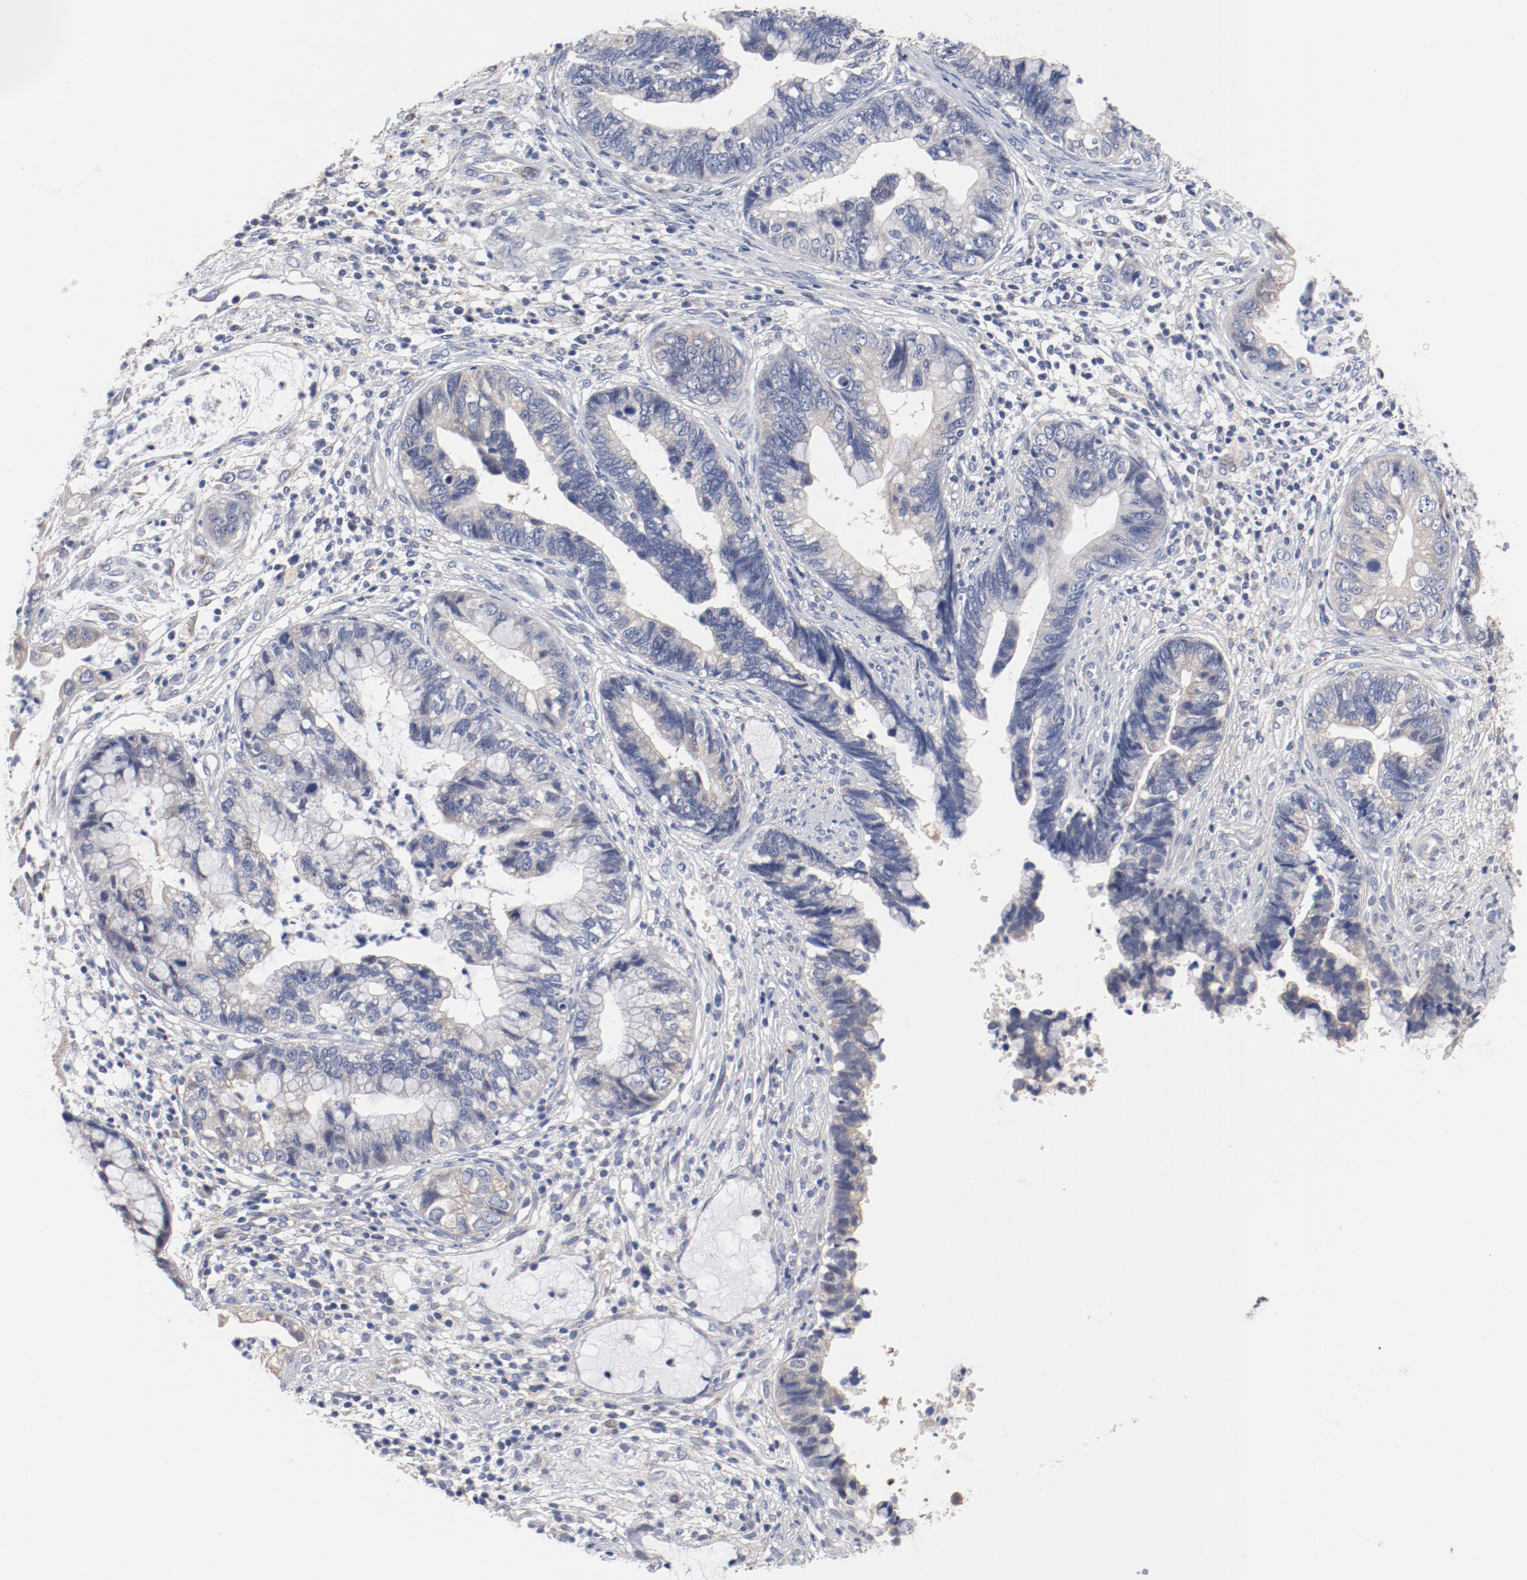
{"staining": {"intensity": "weak", "quantity": "<25%", "location": "cytoplasmic/membranous"}, "tissue": "cervical cancer", "cell_type": "Tumor cells", "image_type": "cancer", "snomed": [{"axis": "morphology", "description": "Adenocarcinoma, NOS"}, {"axis": "topography", "description": "Cervix"}], "caption": "Immunohistochemical staining of human cervical cancer demonstrates no significant staining in tumor cells.", "gene": "GPR143", "patient": {"sex": "female", "age": 44}}